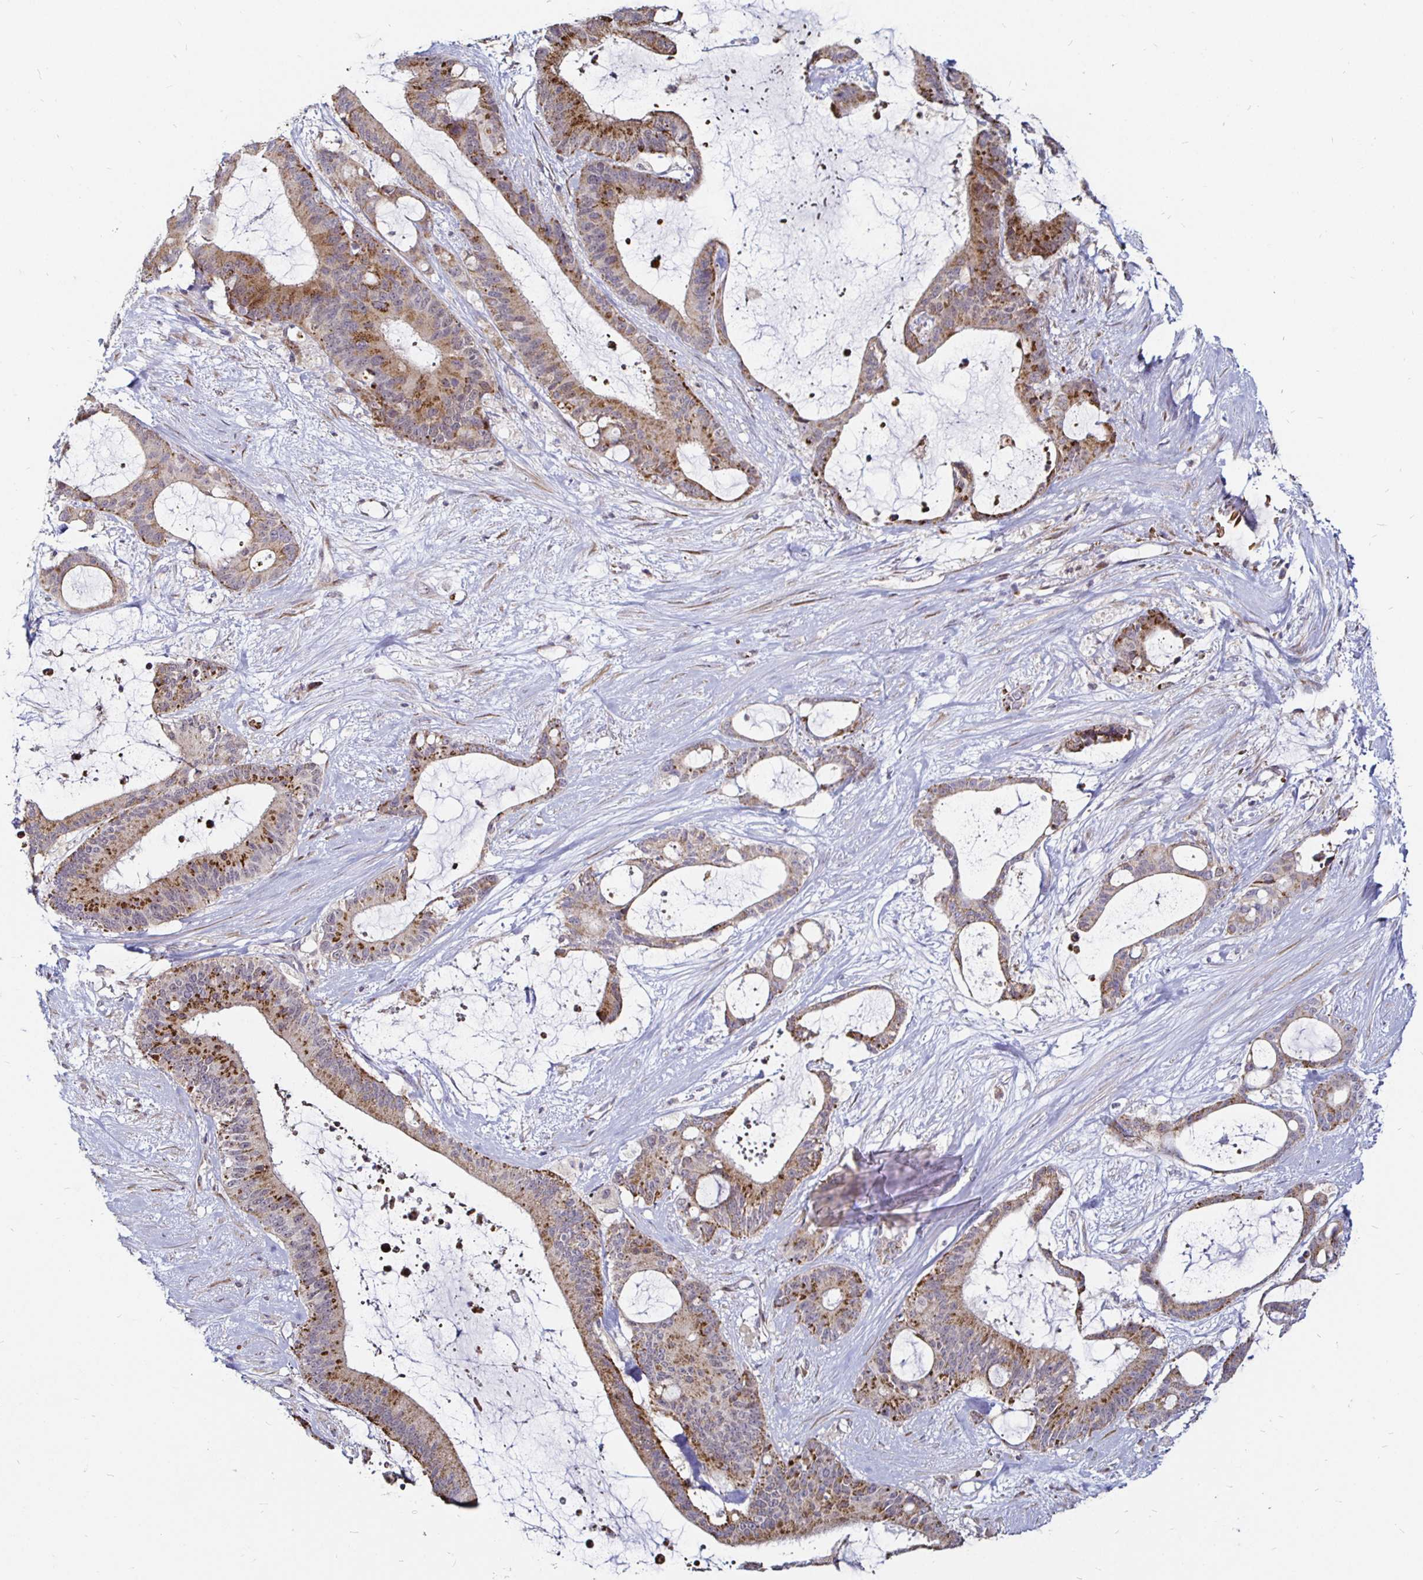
{"staining": {"intensity": "moderate", "quantity": "25%-75%", "location": "cytoplasmic/membranous"}, "tissue": "liver cancer", "cell_type": "Tumor cells", "image_type": "cancer", "snomed": [{"axis": "morphology", "description": "Normal tissue, NOS"}, {"axis": "morphology", "description": "Cholangiocarcinoma"}, {"axis": "topography", "description": "Liver"}, {"axis": "topography", "description": "Peripheral nerve tissue"}], "caption": "IHC micrograph of neoplastic tissue: cholangiocarcinoma (liver) stained using immunohistochemistry (IHC) demonstrates medium levels of moderate protein expression localized specifically in the cytoplasmic/membranous of tumor cells, appearing as a cytoplasmic/membranous brown color.", "gene": "ATG3", "patient": {"sex": "female", "age": 73}}